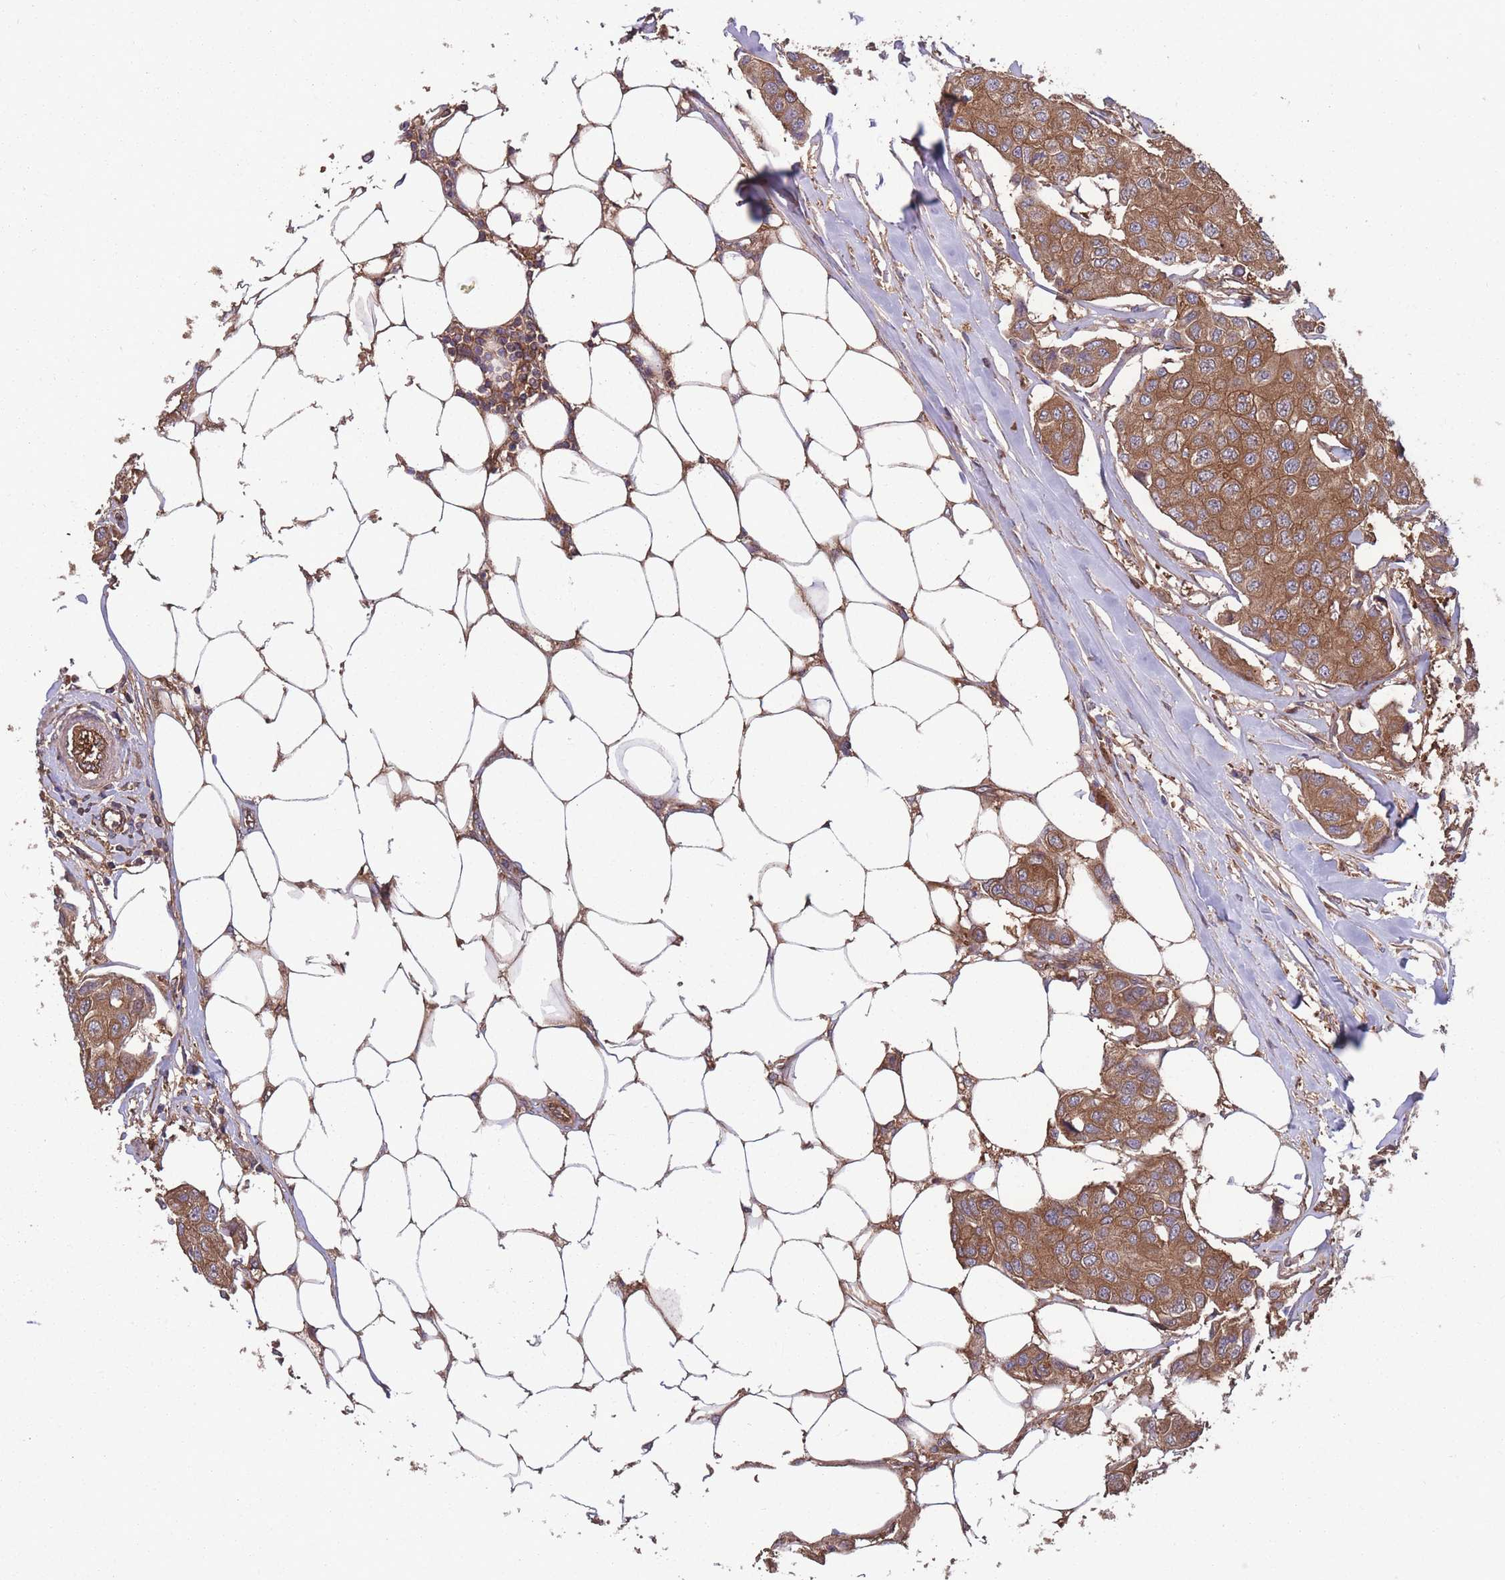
{"staining": {"intensity": "moderate", "quantity": ">75%", "location": "cytoplasmic/membranous"}, "tissue": "breast cancer", "cell_type": "Tumor cells", "image_type": "cancer", "snomed": [{"axis": "morphology", "description": "Duct carcinoma"}, {"axis": "topography", "description": "Breast"}, {"axis": "topography", "description": "Lymph node"}], "caption": "Protein staining demonstrates moderate cytoplasmic/membranous staining in approximately >75% of tumor cells in breast intraductal carcinoma.", "gene": "ZPR1", "patient": {"sex": "female", "age": 80}}